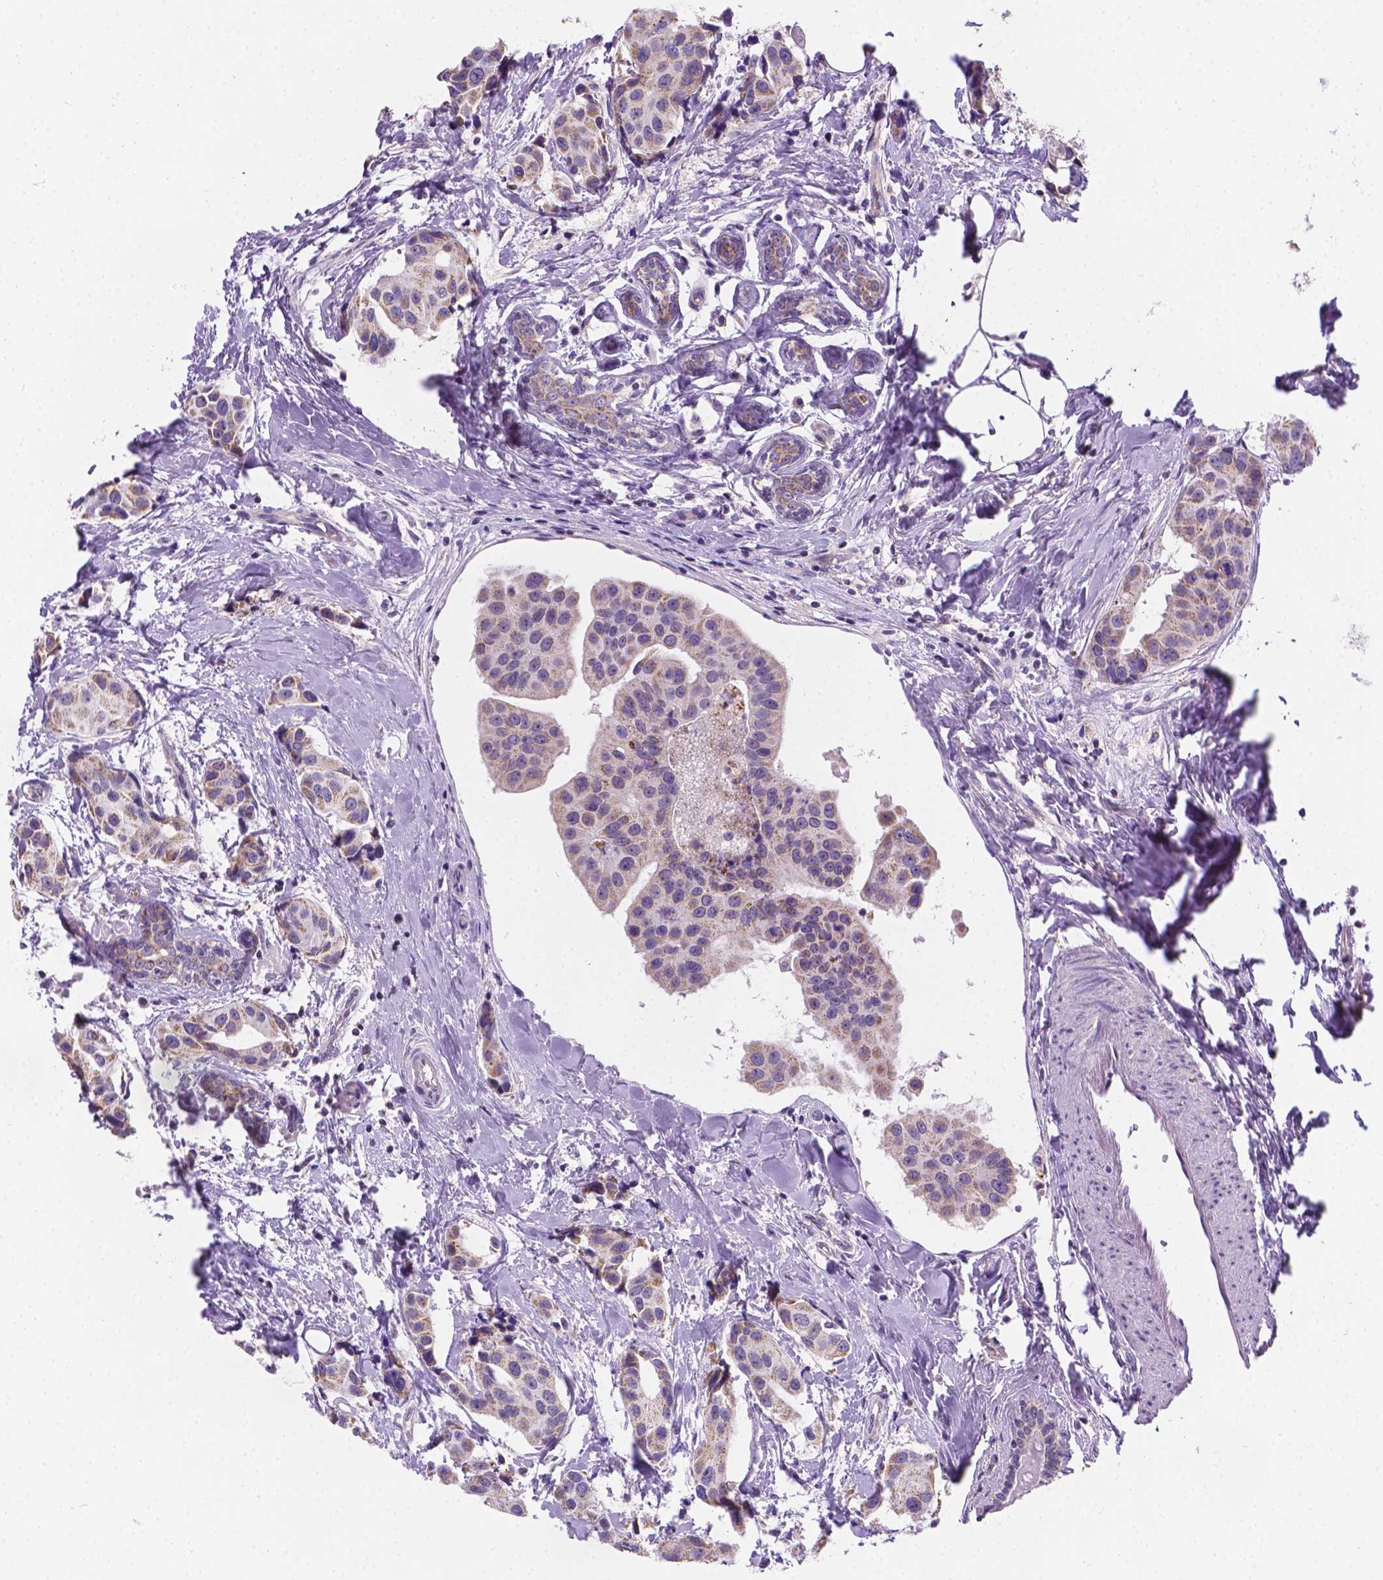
{"staining": {"intensity": "negative", "quantity": "none", "location": "none"}, "tissue": "breast cancer", "cell_type": "Tumor cells", "image_type": "cancer", "snomed": [{"axis": "morphology", "description": "Normal tissue, NOS"}, {"axis": "morphology", "description": "Duct carcinoma"}, {"axis": "topography", "description": "Breast"}], "caption": "Tumor cells show no significant protein expression in breast cancer (invasive ductal carcinoma).", "gene": "CSPG5", "patient": {"sex": "female", "age": 39}}